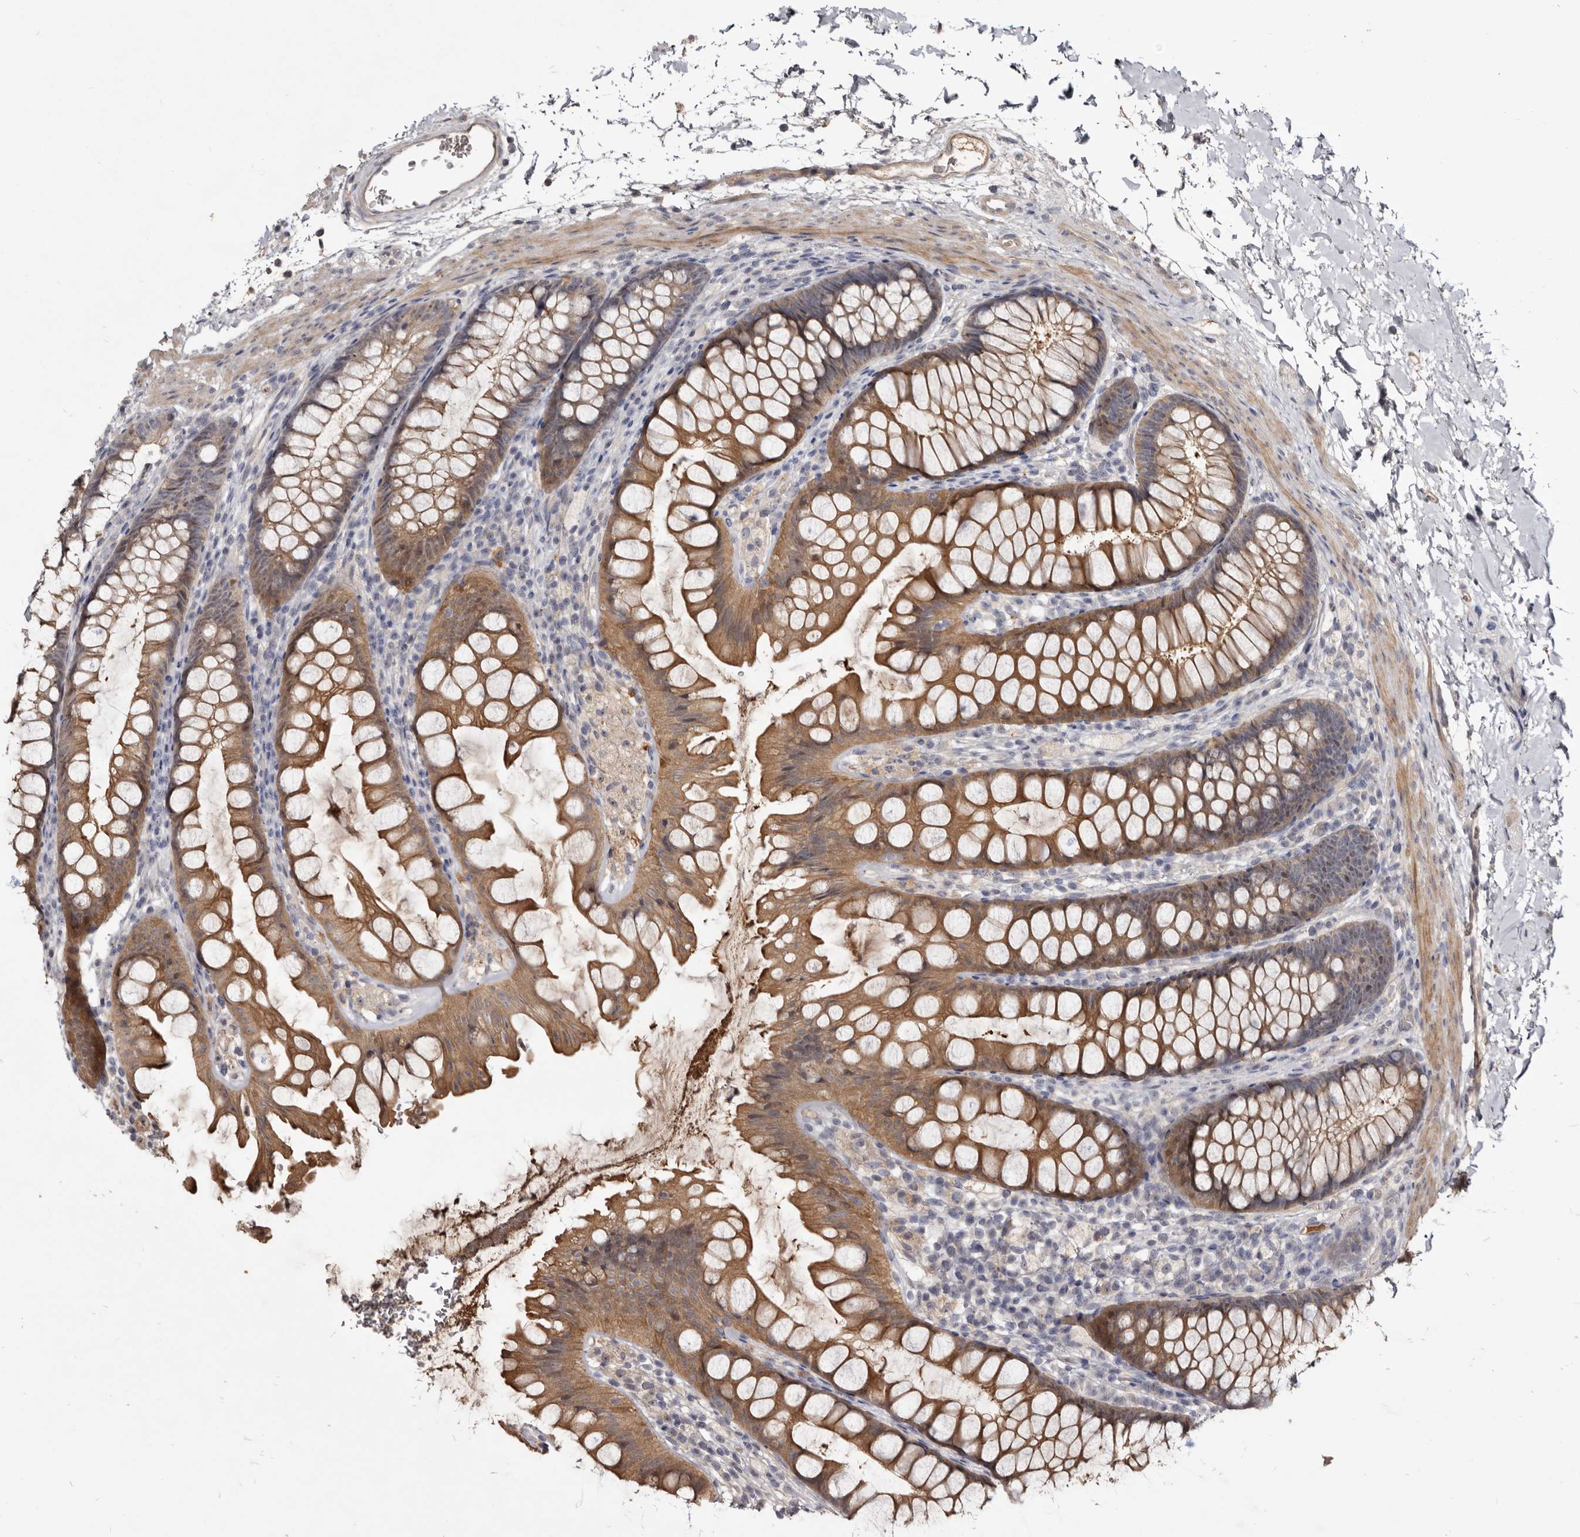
{"staining": {"intensity": "moderate", "quantity": ">75%", "location": "cytoplasmic/membranous"}, "tissue": "colon", "cell_type": "Endothelial cells", "image_type": "normal", "snomed": [{"axis": "morphology", "description": "Normal tissue, NOS"}, {"axis": "topography", "description": "Colon"}], "caption": "The micrograph shows staining of unremarkable colon, revealing moderate cytoplasmic/membranous protein expression (brown color) within endothelial cells.", "gene": "TTC39A", "patient": {"sex": "female", "age": 62}}